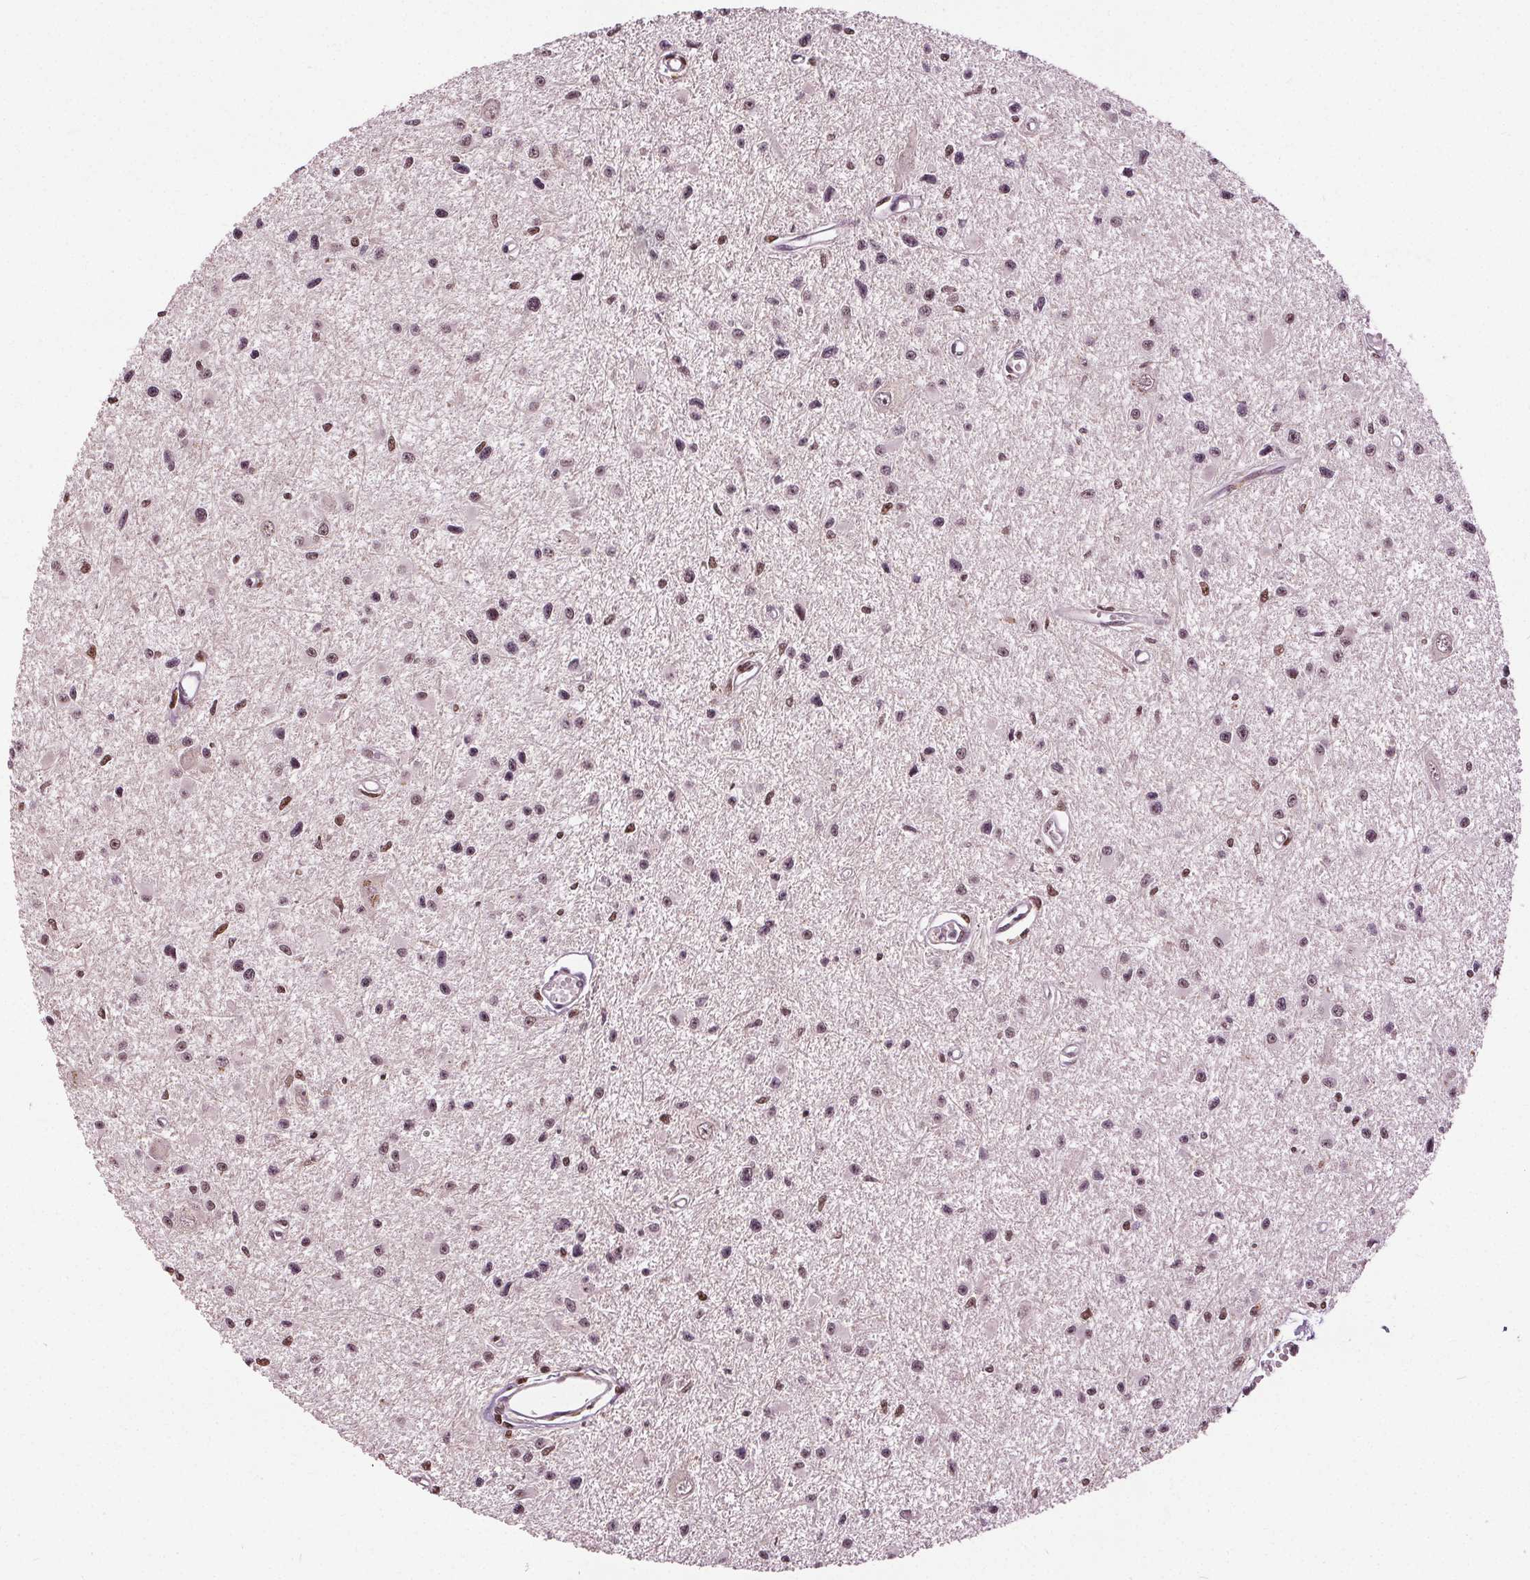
{"staining": {"intensity": "weak", "quantity": "25%-75%", "location": "nuclear"}, "tissue": "glioma", "cell_type": "Tumor cells", "image_type": "cancer", "snomed": [{"axis": "morphology", "description": "Glioma, malignant, High grade"}, {"axis": "topography", "description": "Brain"}], "caption": "Human high-grade glioma (malignant) stained with a brown dye shows weak nuclear positive staining in approximately 25%-75% of tumor cells.", "gene": "DDX11", "patient": {"sex": "male", "age": 54}}